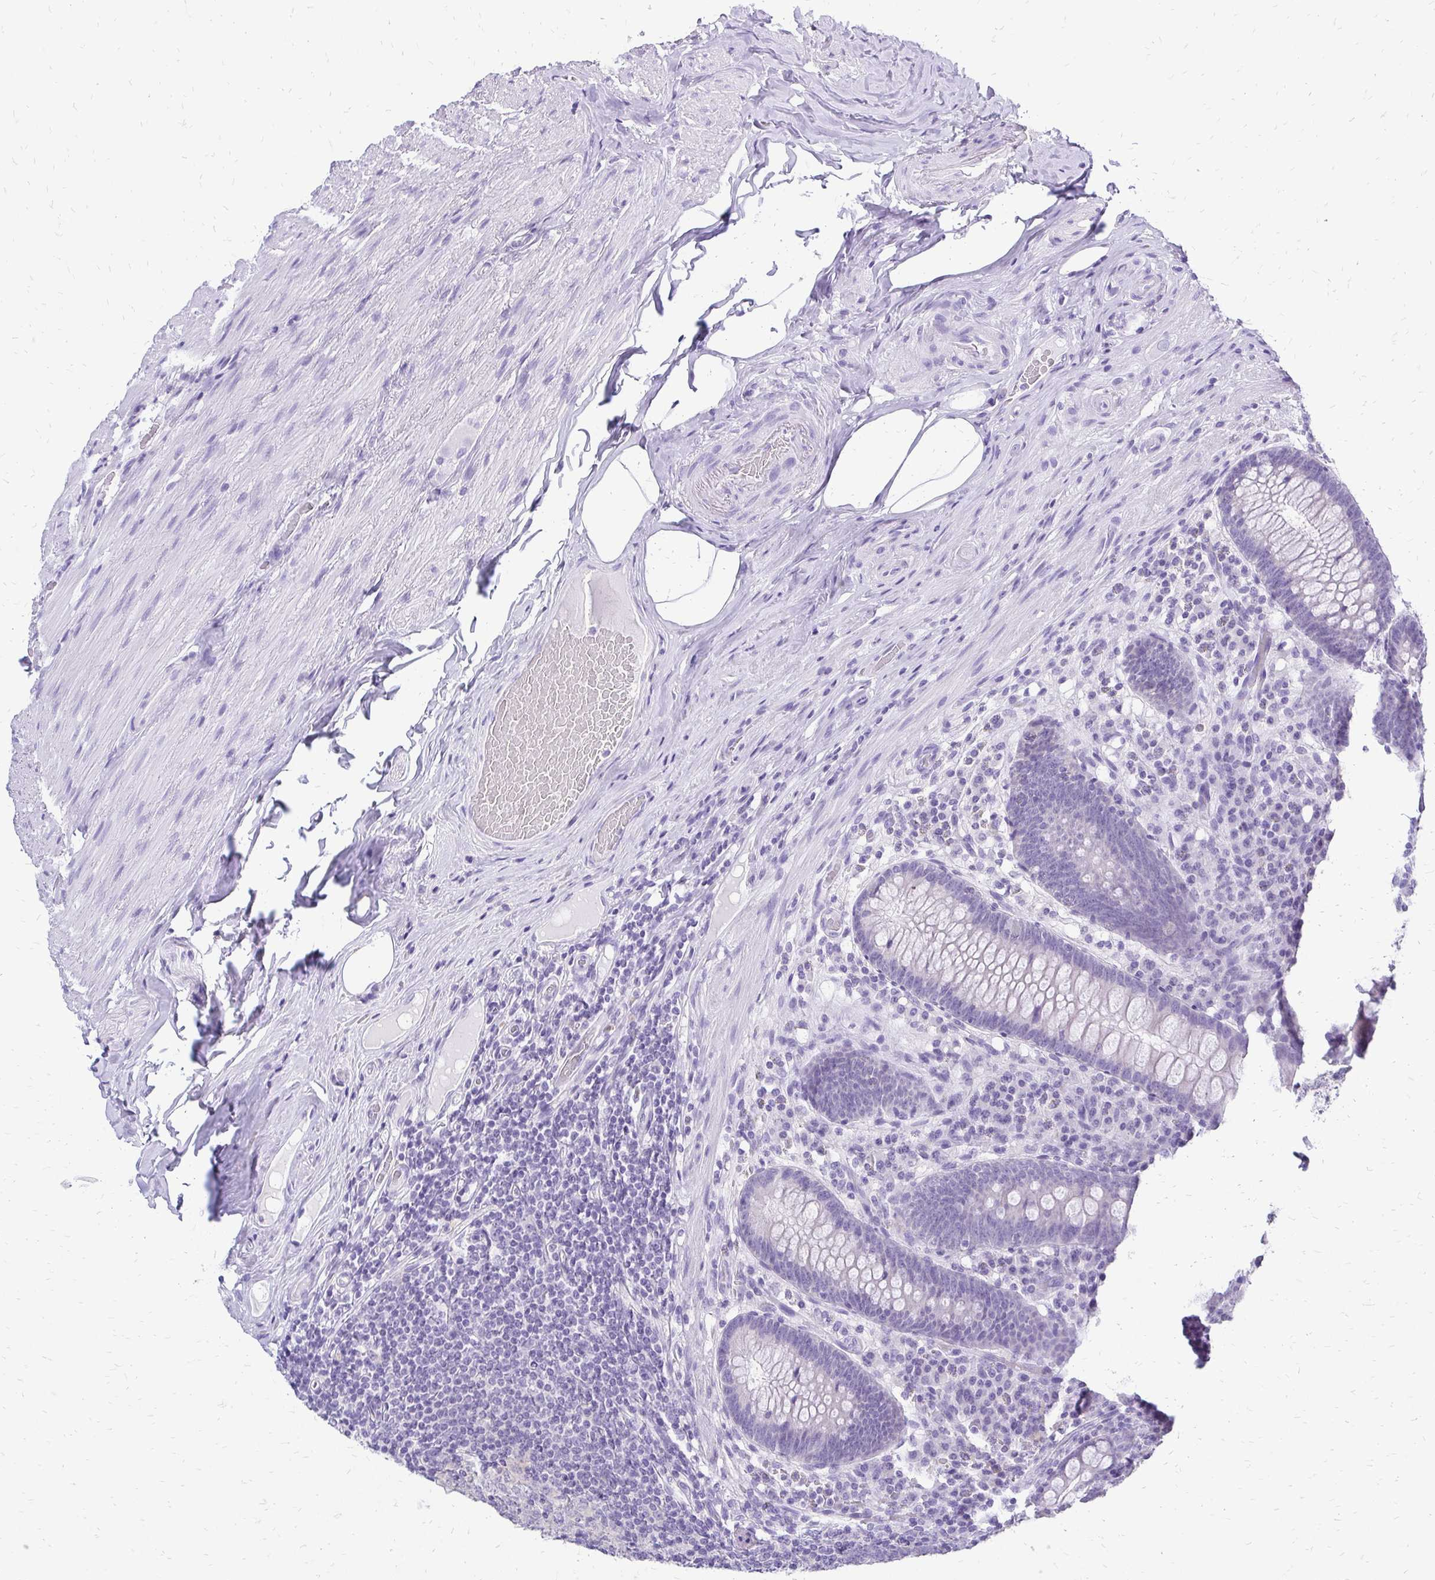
{"staining": {"intensity": "negative", "quantity": "none", "location": "none"}, "tissue": "appendix", "cell_type": "Glandular cells", "image_type": "normal", "snomed": [{"axis": "morphology", "description": "Normal tissue, NOS"}, {"axis": "topography", "description": "Appendix"}], "caption": "Image shows no significant protein expression in glandular cells of normal appendix. (DAB (3,3'-diaminobenzidine) immunohistochemistry (IHC) visualized using brightfield microscopy, high magnification).", "gene": "SLC32A1", "patient": {"sex": "male", "age": 71}}